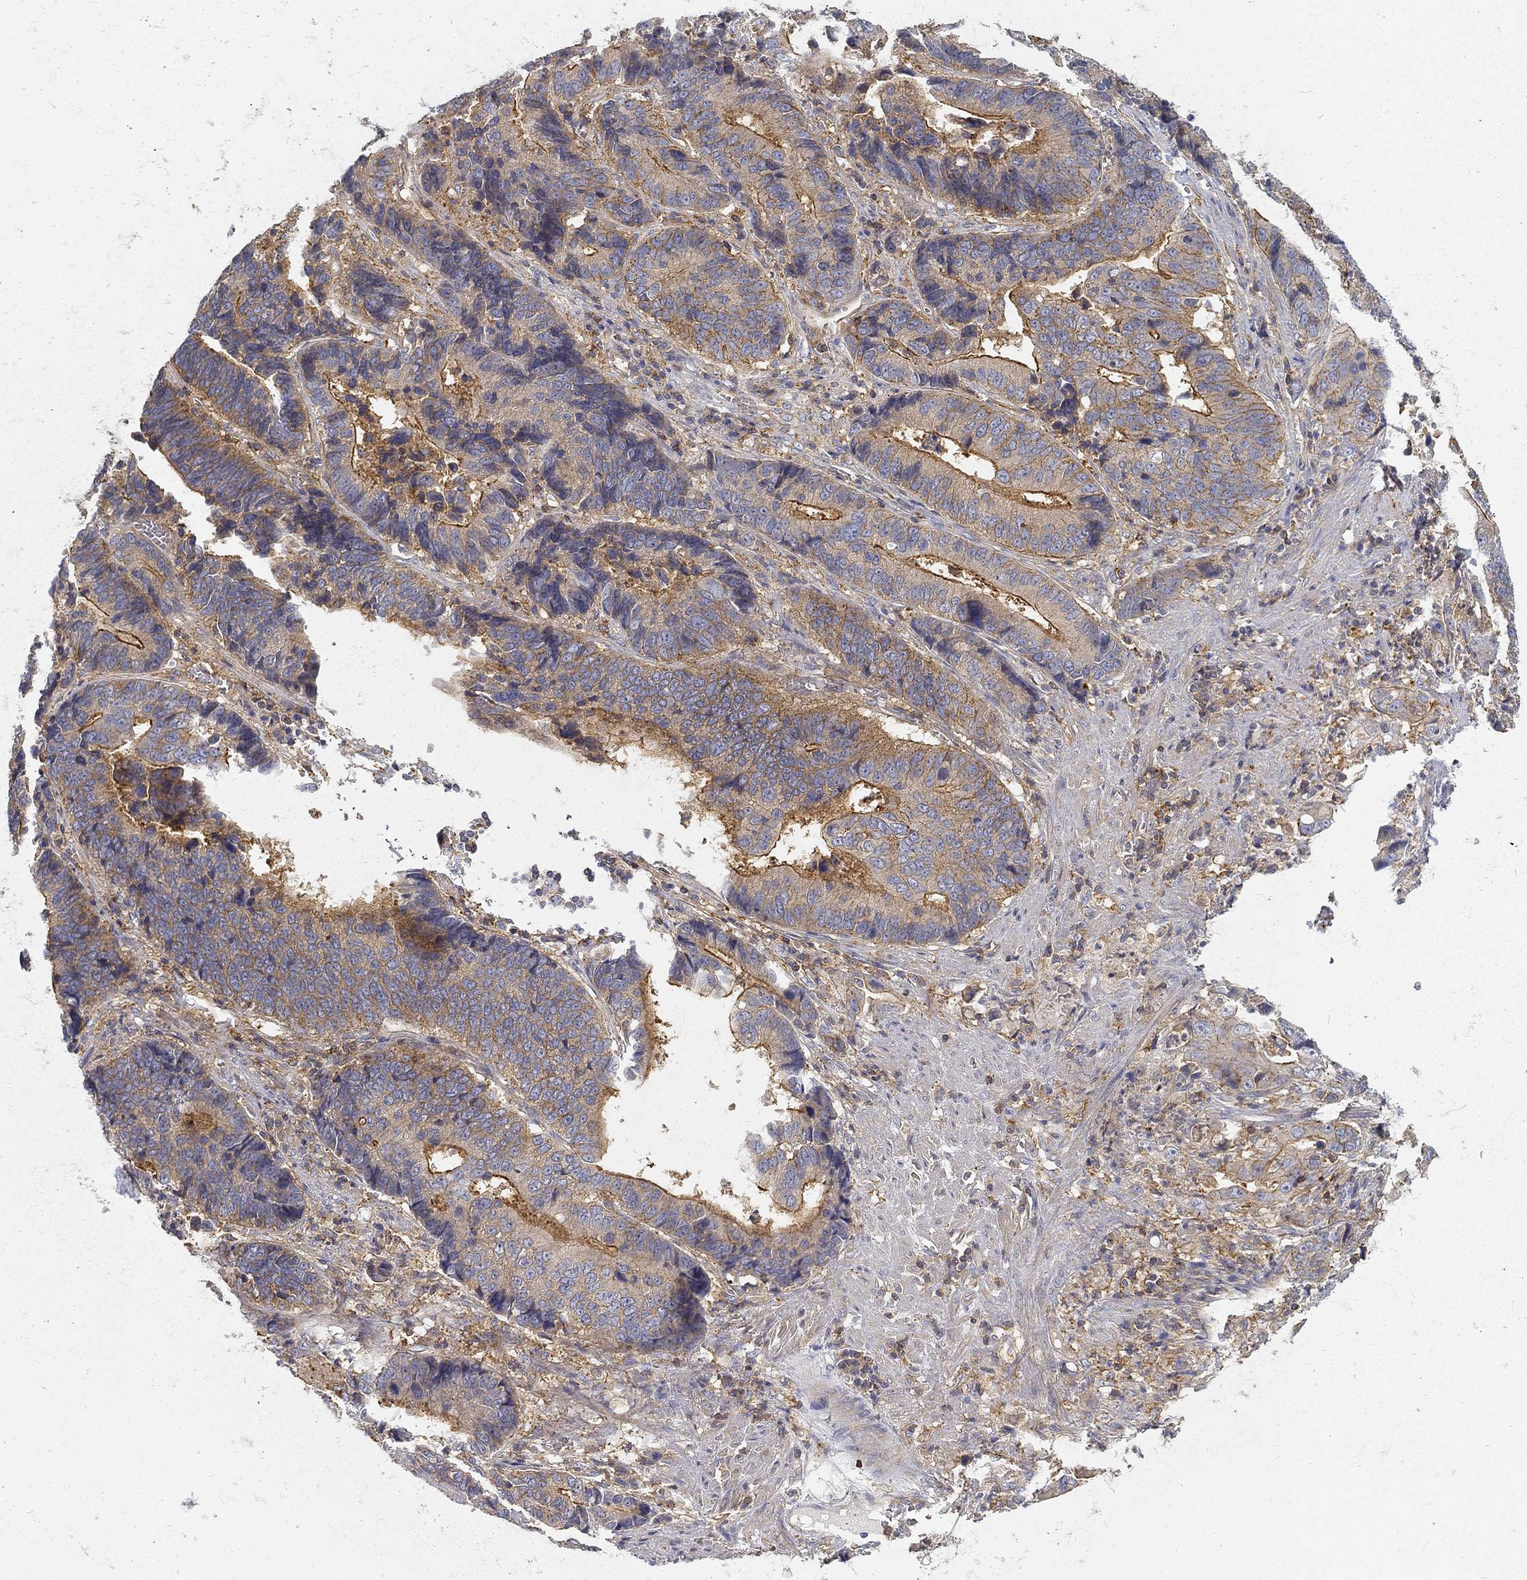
{"staining": {"intensity": "strong", "quantity": "<25%", "location": "cytoplasmic/membranous"}, "tissue": "stomach cancer", "cell_type": "Tumor cells", "image_type": "cancer", "snomed": [{"axis": "morphology", "description": "Adenocarcinoma, NOS"}, {"axis": "topography", "description": "Stomach"}], "caption": "Stomach adenocarcinoma tissue demonstrates strong cytoplasmic/membranous positivity in about <25% of tumor cells, visualized by immunohistochemistry.", "gene": "MTMR11", "patient": {"sex": "male", "age": 84}}